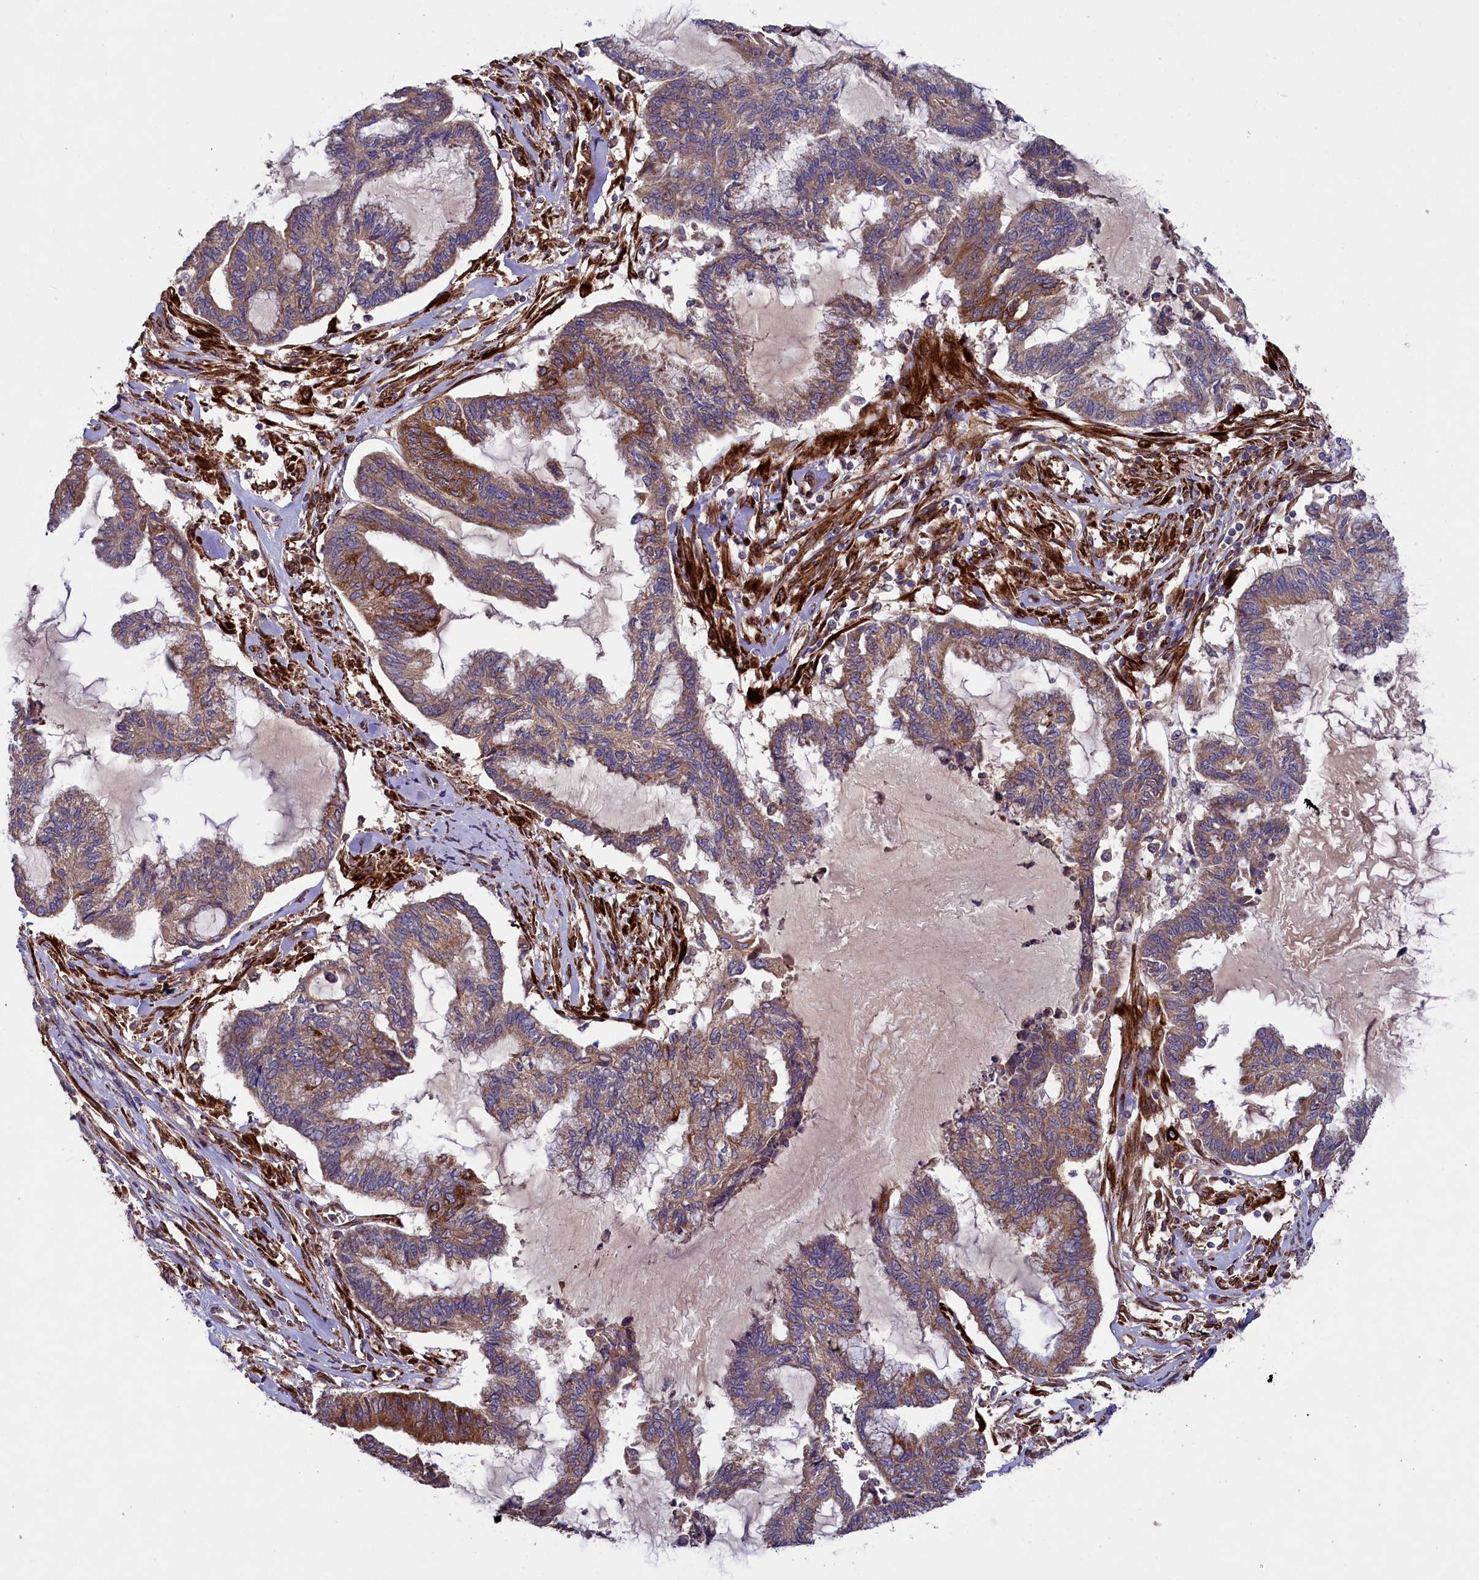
{"staining": {"intensity": "moderate", "quantity": ">75%", "location": "cytoplasmic/membranous"}, "tissue": "endometrial cancer", "cell_type": "Tumor cells", "image_type": "cancer", "snomed": [{"axis": "morphology", "description": "Adenocarcinoma, NOS"}, {"axis": "topography", "description": "Endometrium"}], "caption": "IHC (DAB (3,3'-diaminobenzidine)) staining of adenocarcinoma (endometrial) displays moderate cytoplasmic/membranous protein staining in about >75% of tumor cells.", "gene": "ARRDC4", "patient": {"sex": "female", "age": 86}}